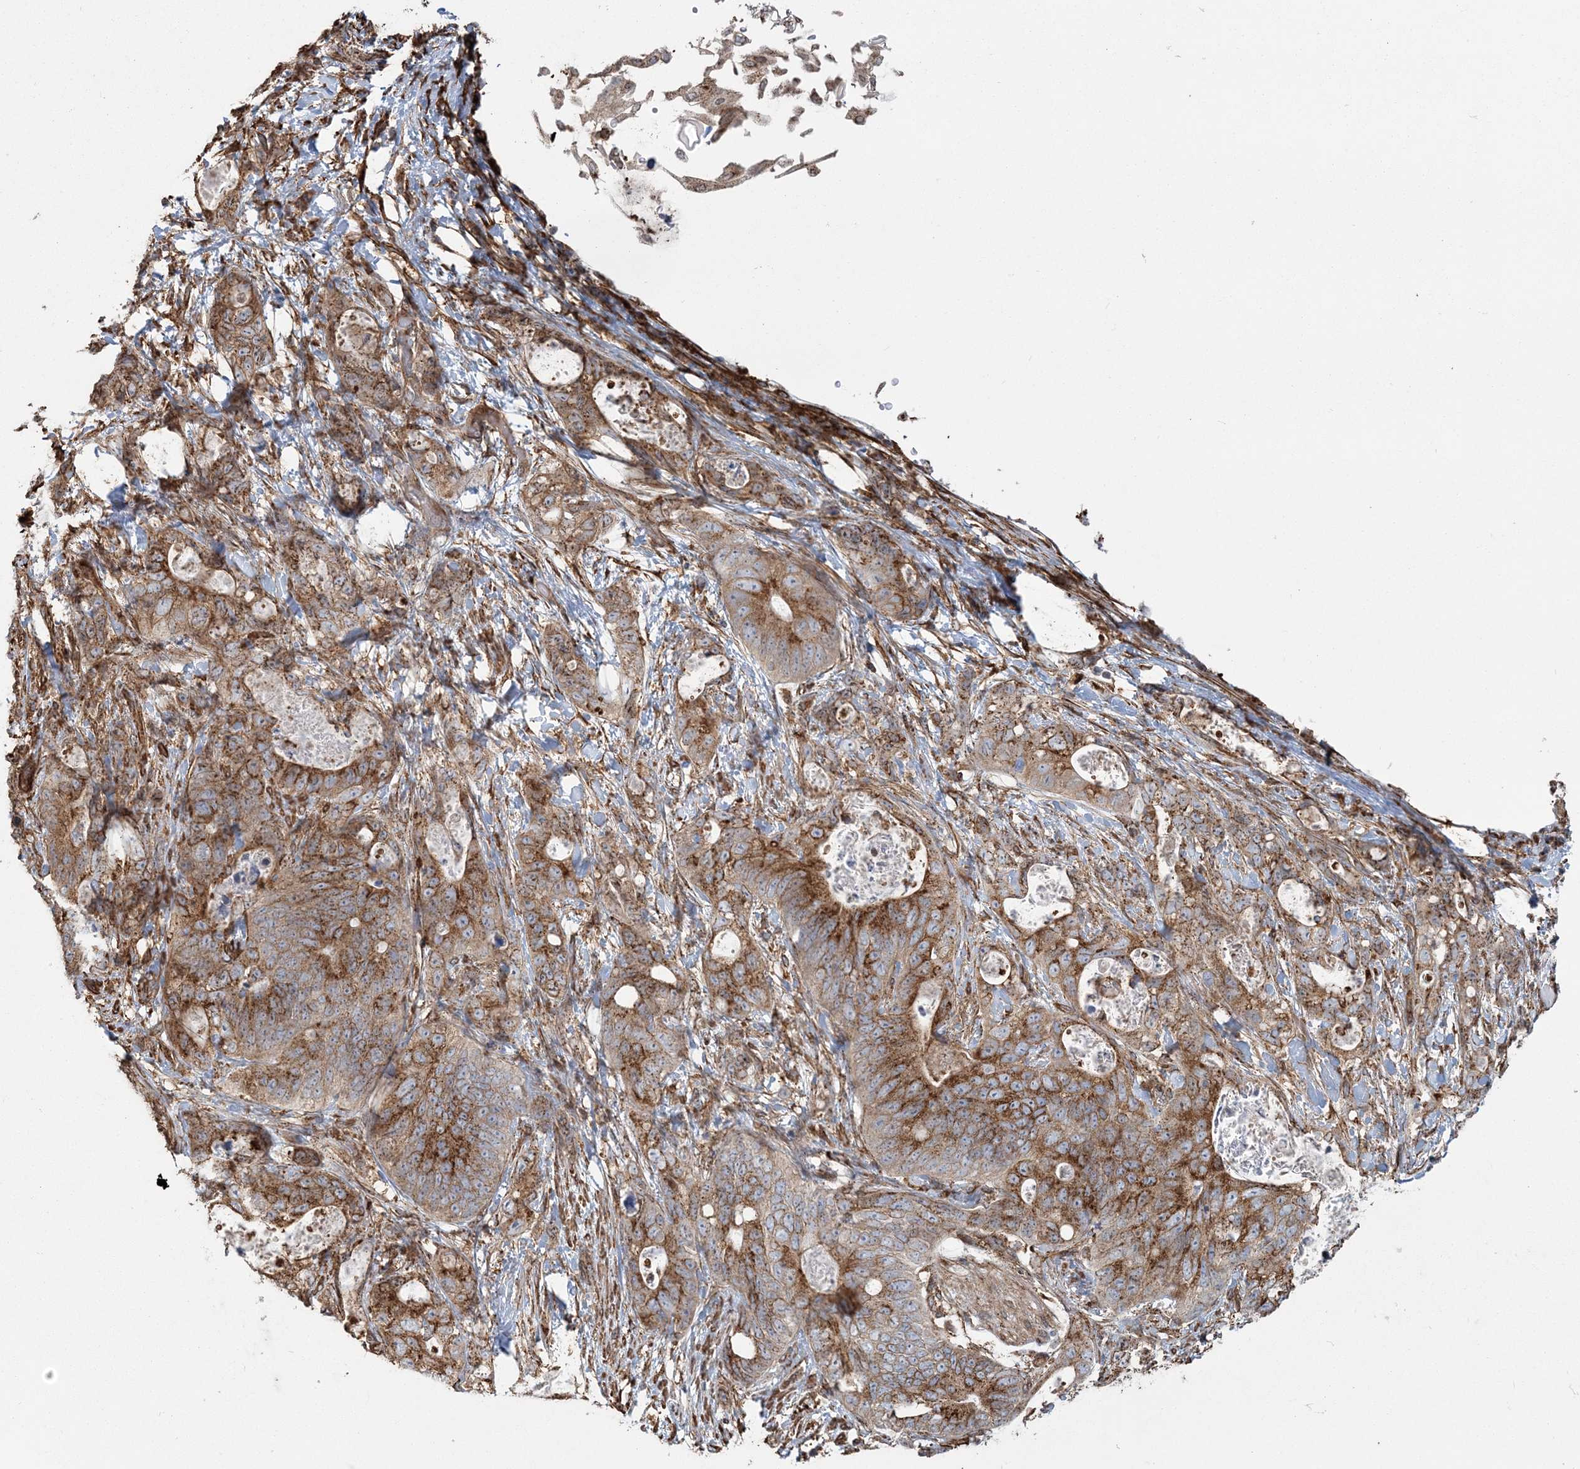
{"staining": {"intensity": "moderate", "quantity": ">75%", "location": "cytoplasmic/membranous"}, "tissue": "stomach cancer", "cell_type": "Tumor cells", "image_type": "cancer", "snomed": [{"axis": "morphology", "description": "Normal tissue, NOS"}, {"axis": "morphology", "description": "Adenocarcinoma, NOS"}, {"axis": "topography", "description": "Stomach"}], "caption": "This is an image of immunohistochemistry staining of stomach cancer (adenocarcinoma), which shows moderate staining in the cytoplasmic/membranous of tumor cells.", "gene": "TRAF3IP2", "patient": {"sex": "female", "age": 89}}